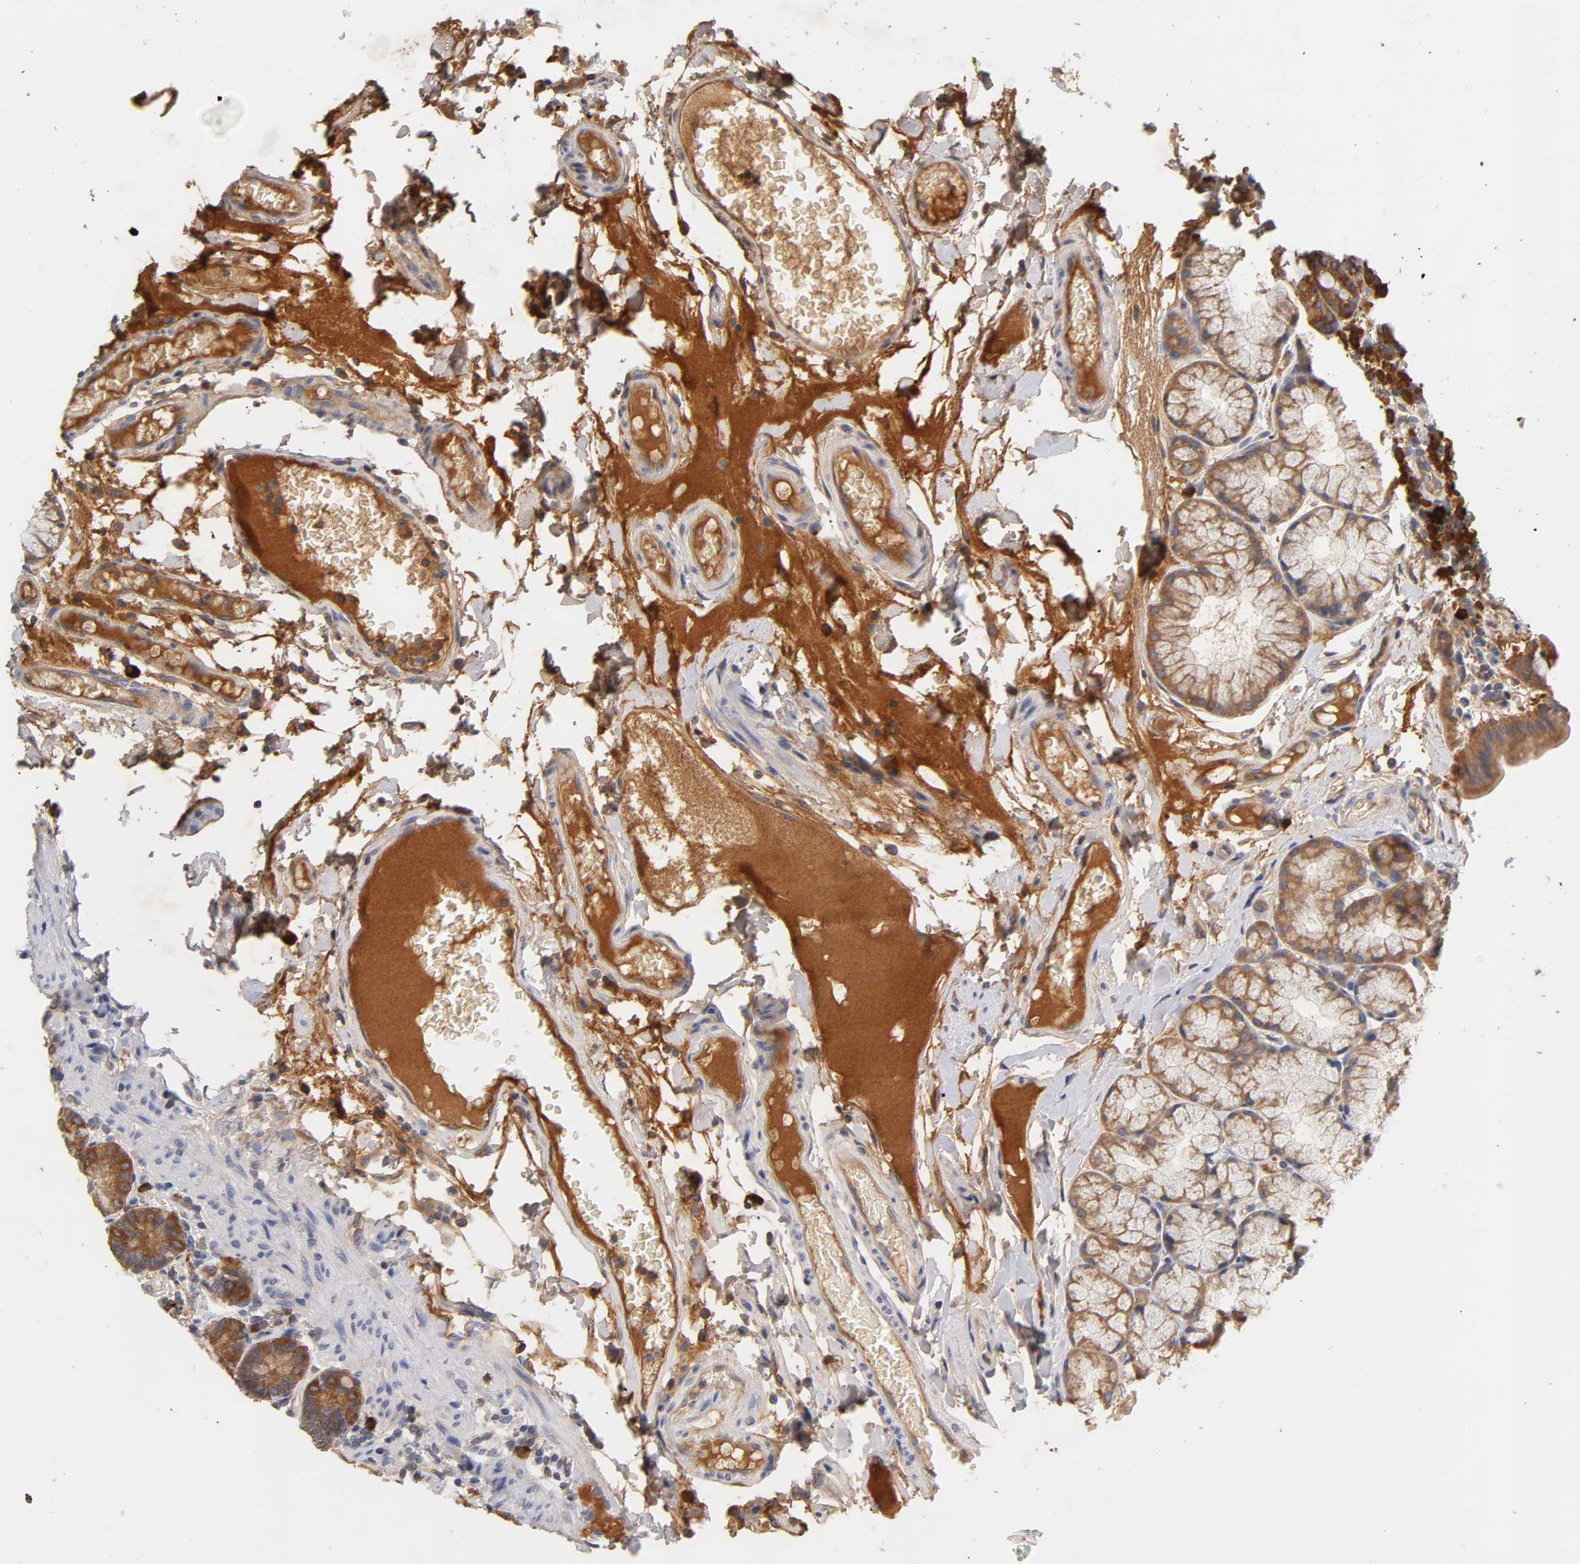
{"staining": {"intensity": "moderate", "quantity": ">75%", "location": "cytoplasmic/membranous"}, "tissue": "duodenum", "cell_type": "Glandular cells", "image_type": "normal", "snomed": [{"axis": "morphology", "description": "Normal tissue, NOS"}, {"axis": "topography", "description": "Duodenum"}], "caption": "Brown immunohistochemical staining in unremarkable human duodenum reveals moderate cytoplasmic/membranous positivity in approximately >75% of glandular cells.", "gene": "RPS29", "patient": {"sex": "male", "age": 50}}